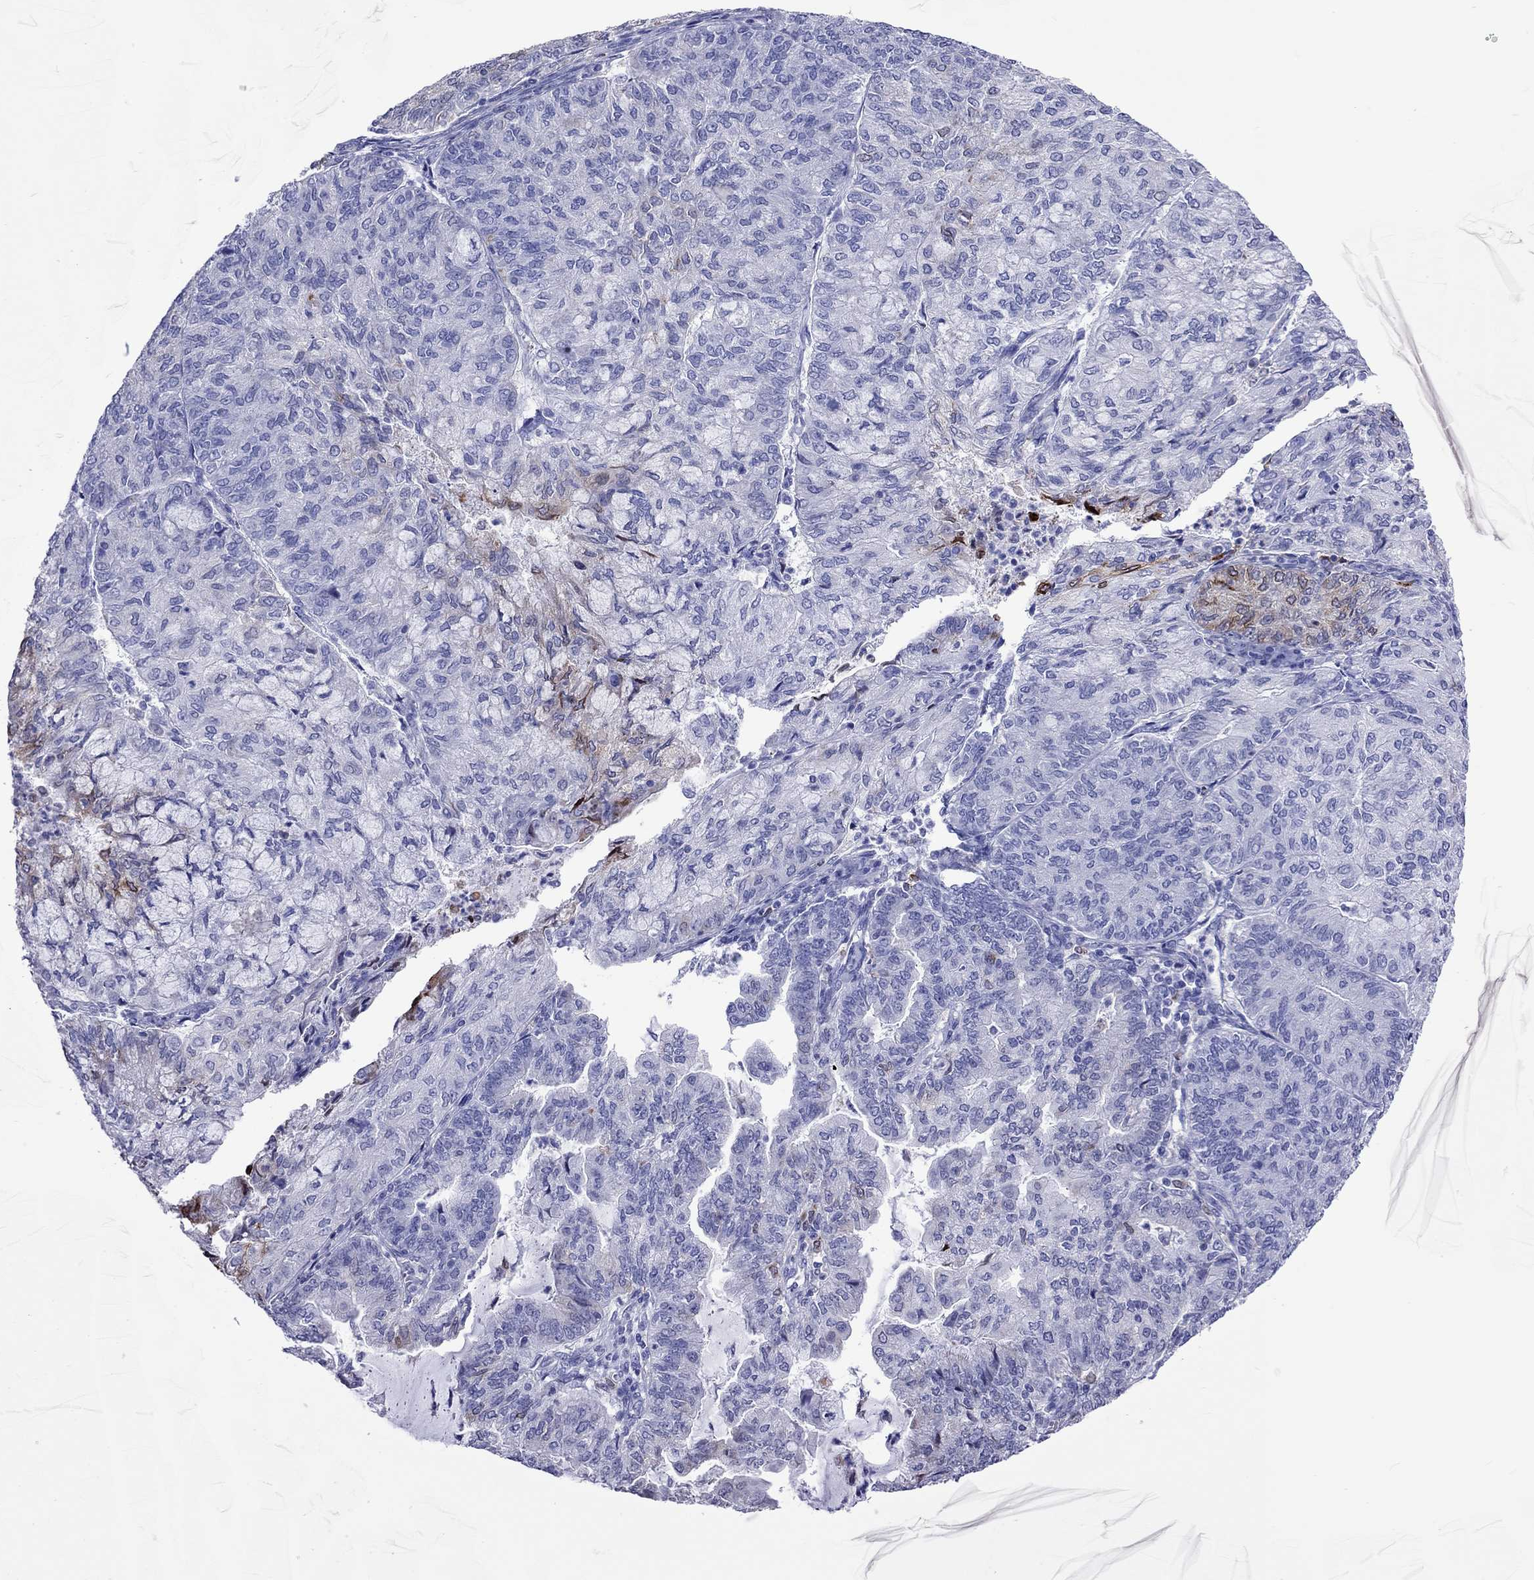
{"staining": {"intensity": "weak", "quantity": "<25%", "location": "cytoplasmic/membranous"}, "tissue": "endometrial cancer", "cell_type": "Tumor cells", "image_type": "cancer", "snomed": [{"axis": "morphology", "description": "Adenocarcinoma, NOS"}, {"axis": "topography", "description": "Endometrium"}], "caption": "Tumor cells show no significant protein positivity in endometrial cancer.", "gene": "ADORA2A", "patient": {"sex": "female", "age": 82}}